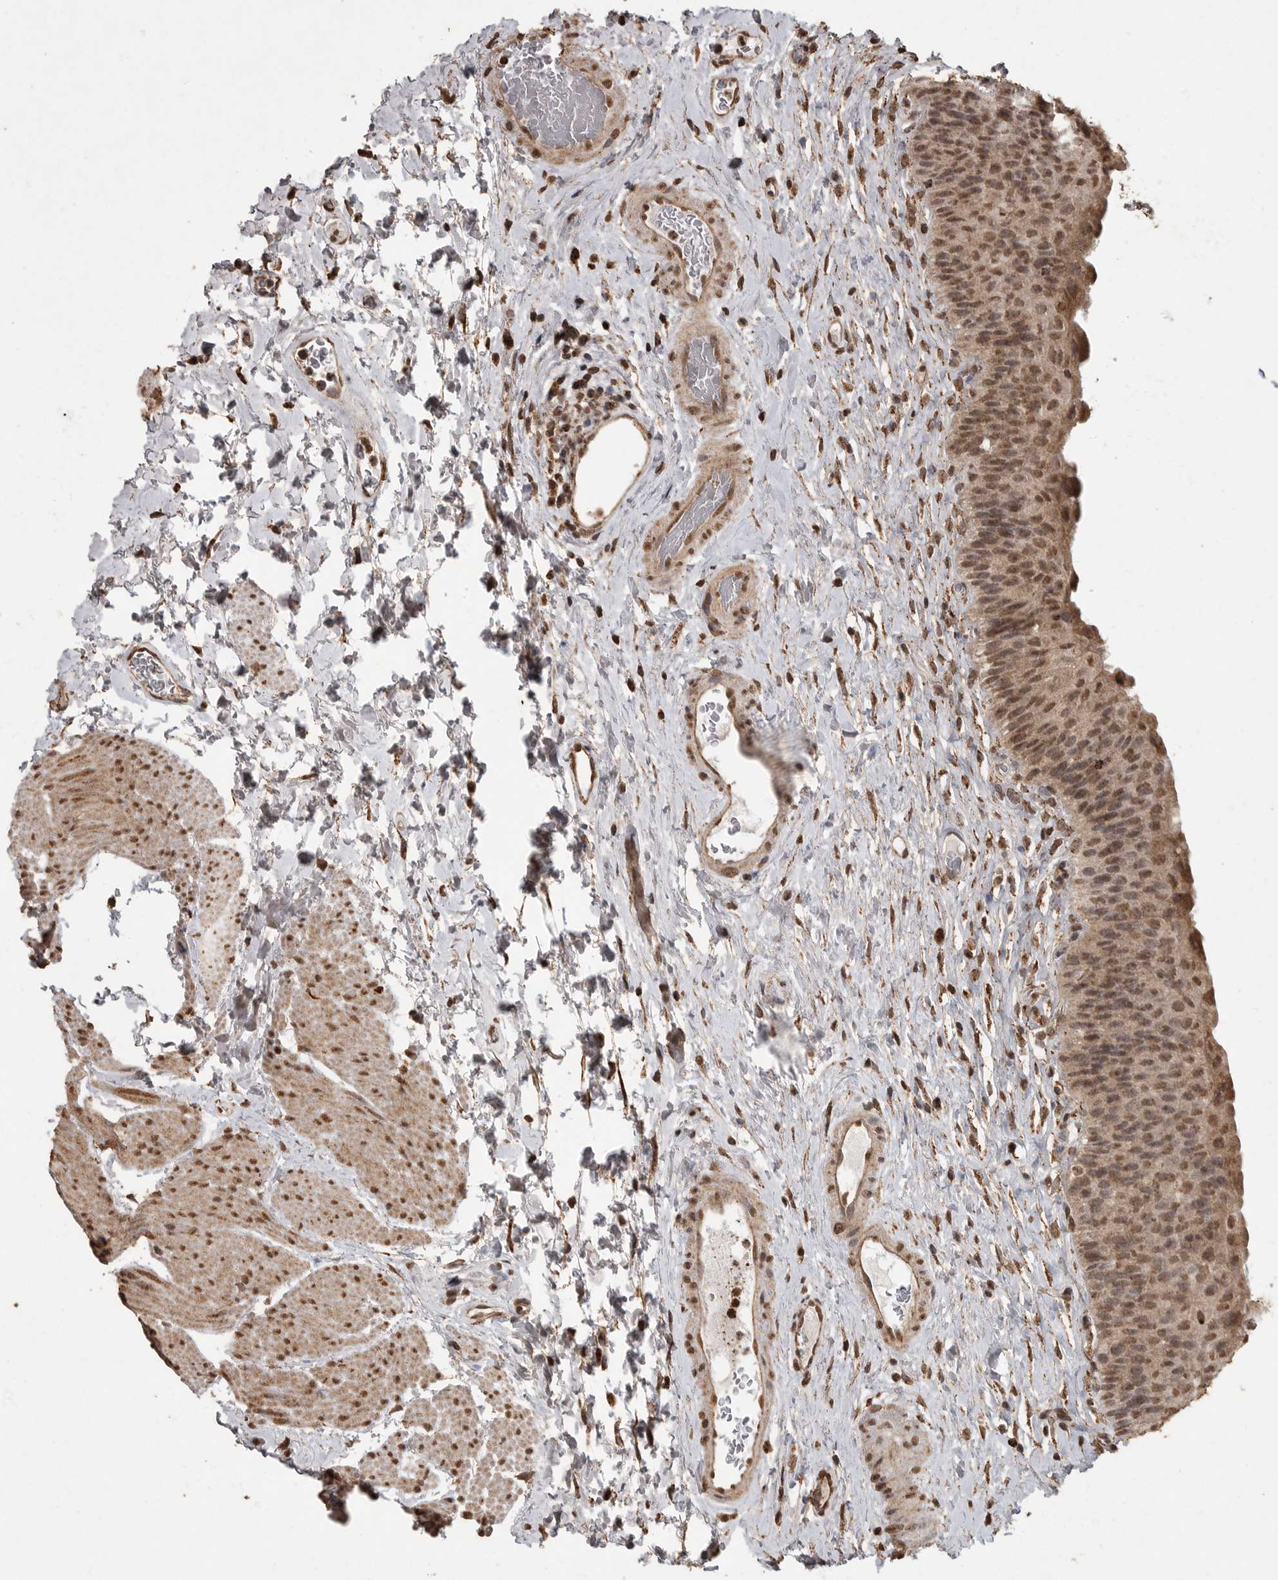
{"staining": {"intensity": "moderate", "quantity": ">75%", "location": "cytoplasmic/membranous,nuclear"}, "tissue": "urinary bladder", "cell_type": "Urothelial cells", "image_type": "normal", "snomed": [{"axis": "morphology", "description": "Normal tissue, NOS"}, {"axis": "topography", "description": "Urinary bladder"}], "caption": "Immunohistochemistry photomicrograph of normal urinary bladder: human urinary bladder stained using immunohistochemistry displays medium levels of moderate protein expression localized specifically in the cytoplasmic/membranous,nuclear of urothelial cells, appearing as a cytoplasmic/membranous,nuclear brown color.", "gene": "MAFG", "patient": {"sex": "male", "age": 74}}